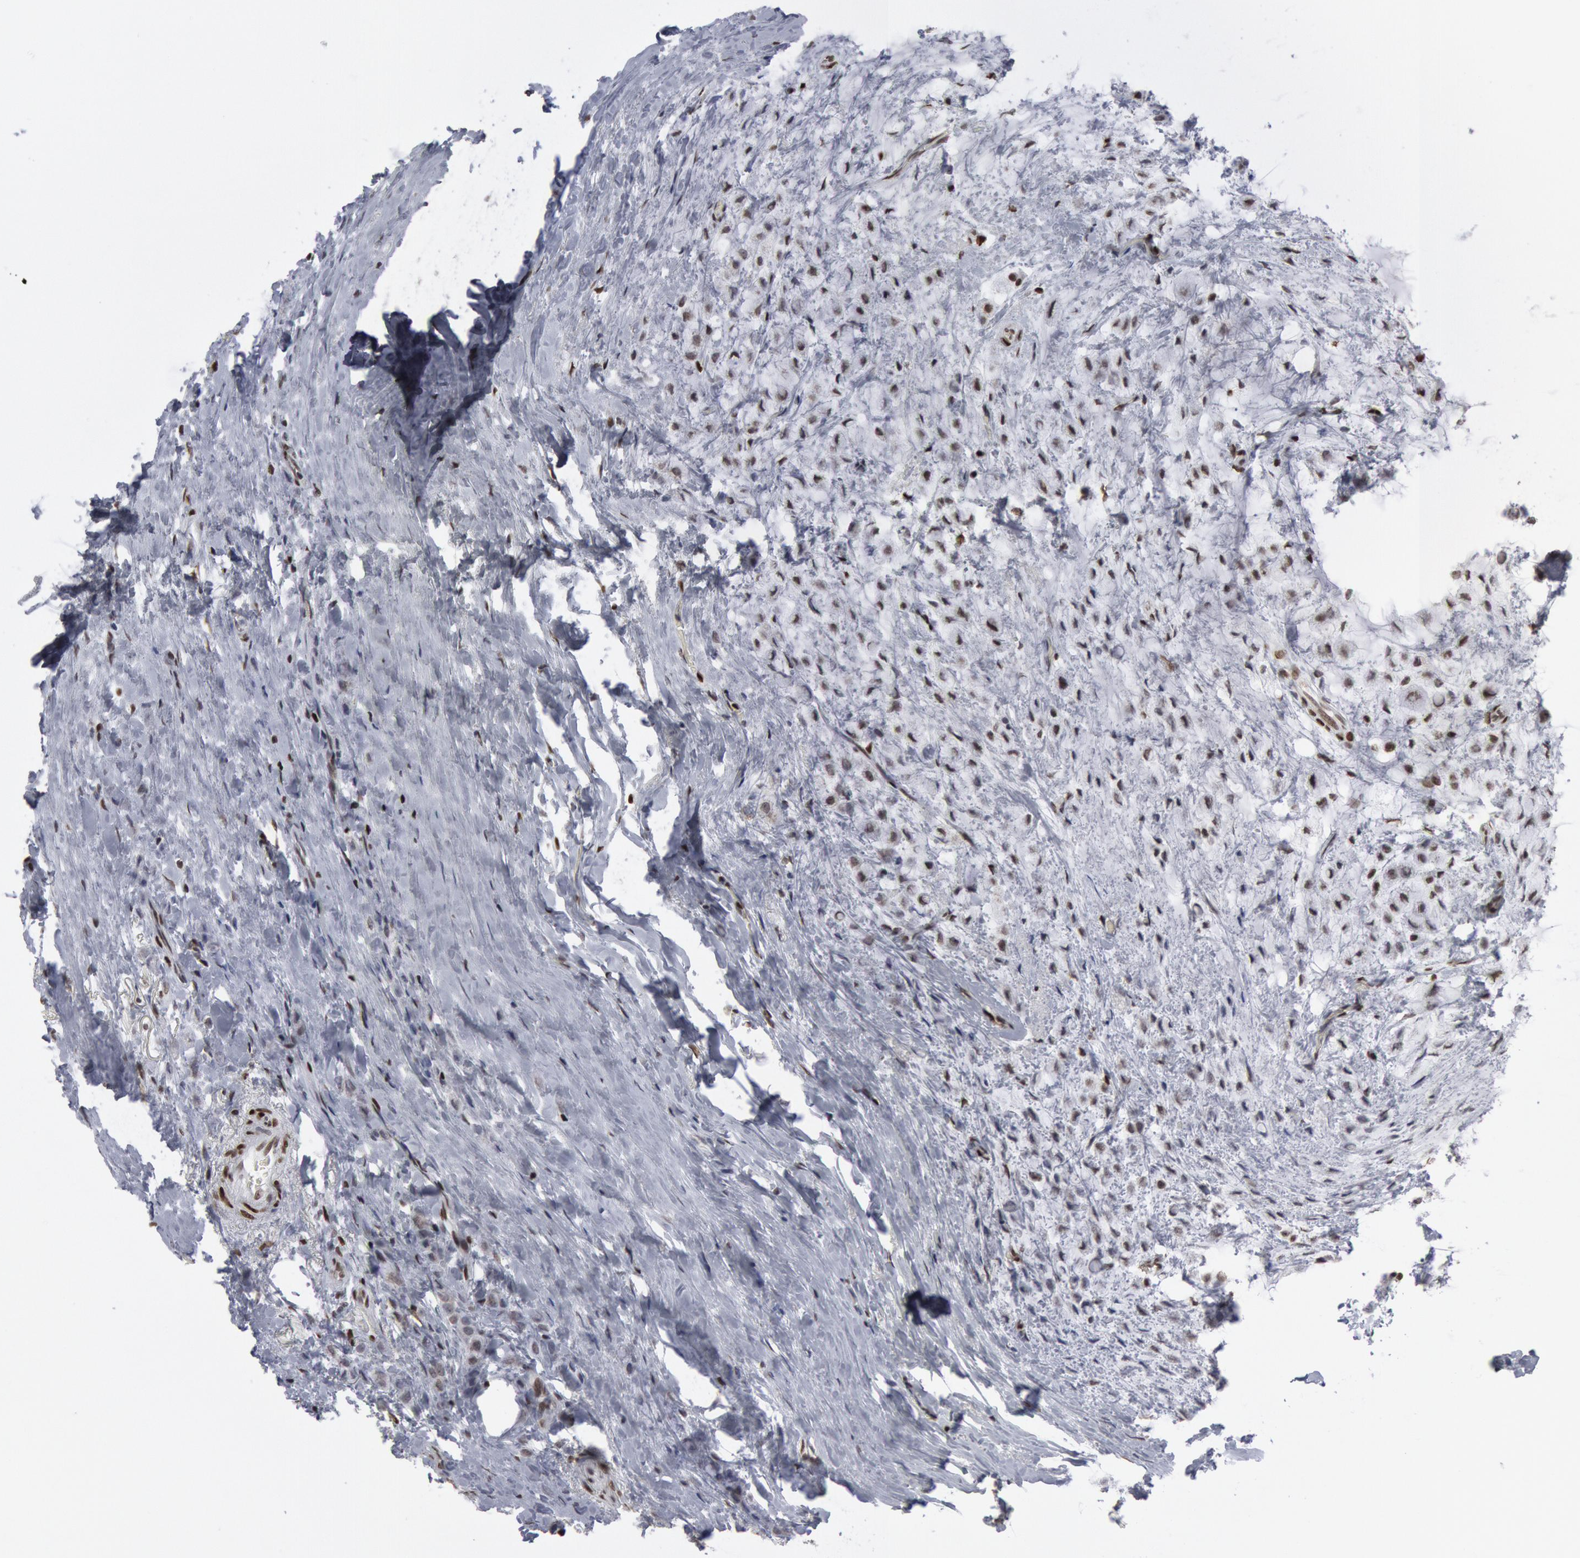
{"staining": {"intensity": "weak", "quantity": "25%-75%", "location": "nuclear"}, "tissue": "breast cancer", "cell_type": "Tumor cells", "image_type": "cancer", "snomed": [{"axis": "morphology", "description": "Lobular carcinoma"}, {"axis": "topography", "description": "Breast"}], "caption": "DAB immunohistochemical staining of human breast lobular carcinoma shows weak nuclear protein staining in approximately 25%-75% of tumor cells. (IHC, brightfield microscopy, high magnification).", "gene": "MECP2", "patient": {"sex": "female", "age": 85}}